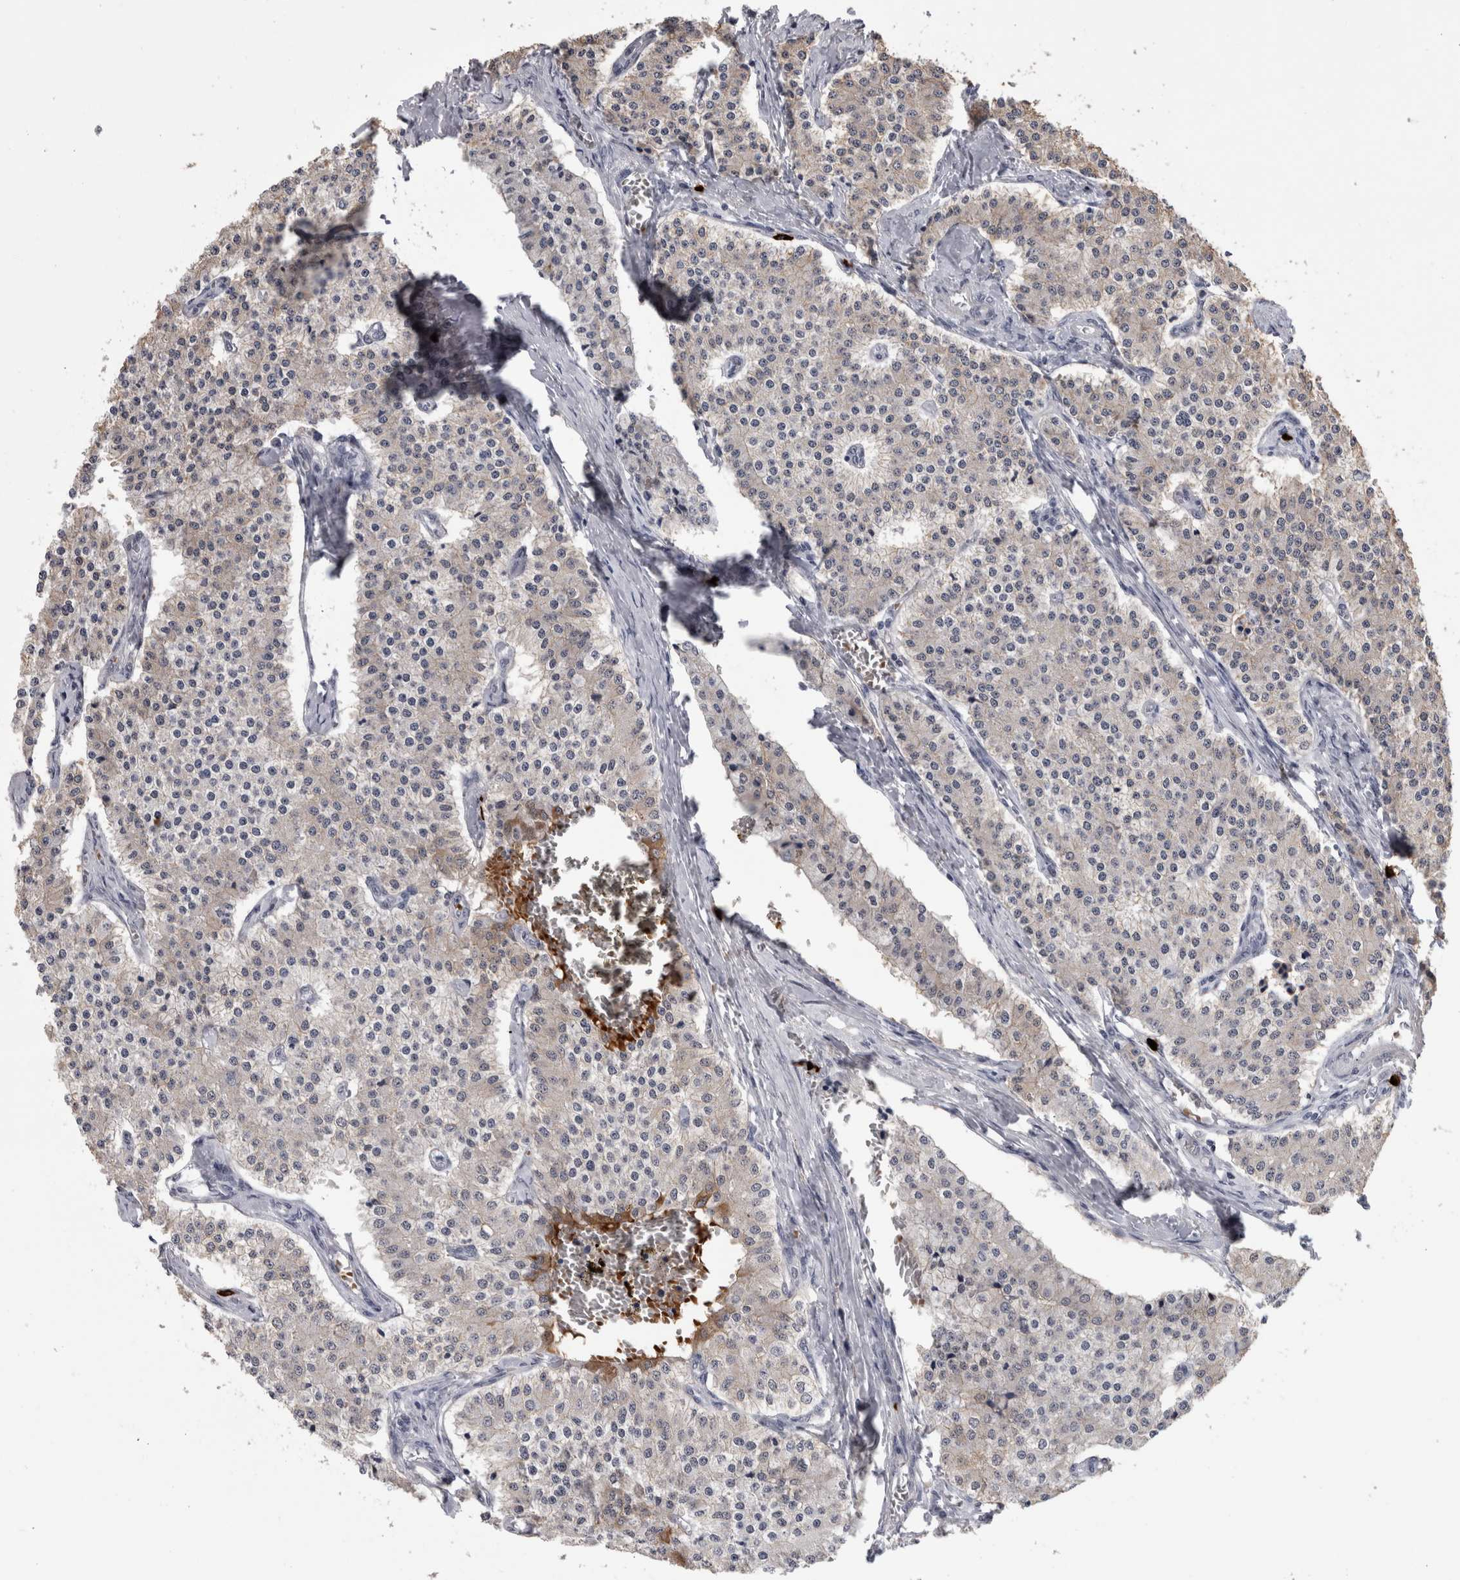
{"staining": {"intensity": "negative", "quantity": "none", "location": "none"}, "tissue": "carcinoid", "cell_type": "Tumor cells", "image_type": "cancer", "snomed": [{"axis": "morphology", "description": "Carcinoid, malignant, NOS"}, {"axis": "topography", "description": "Colon"}], "caption": "The image demonstrates no significant staining in tumor cells of malignant carcinoid.", "gene": "PEBP4", "patient": {"sex": "female", "age": 52}}